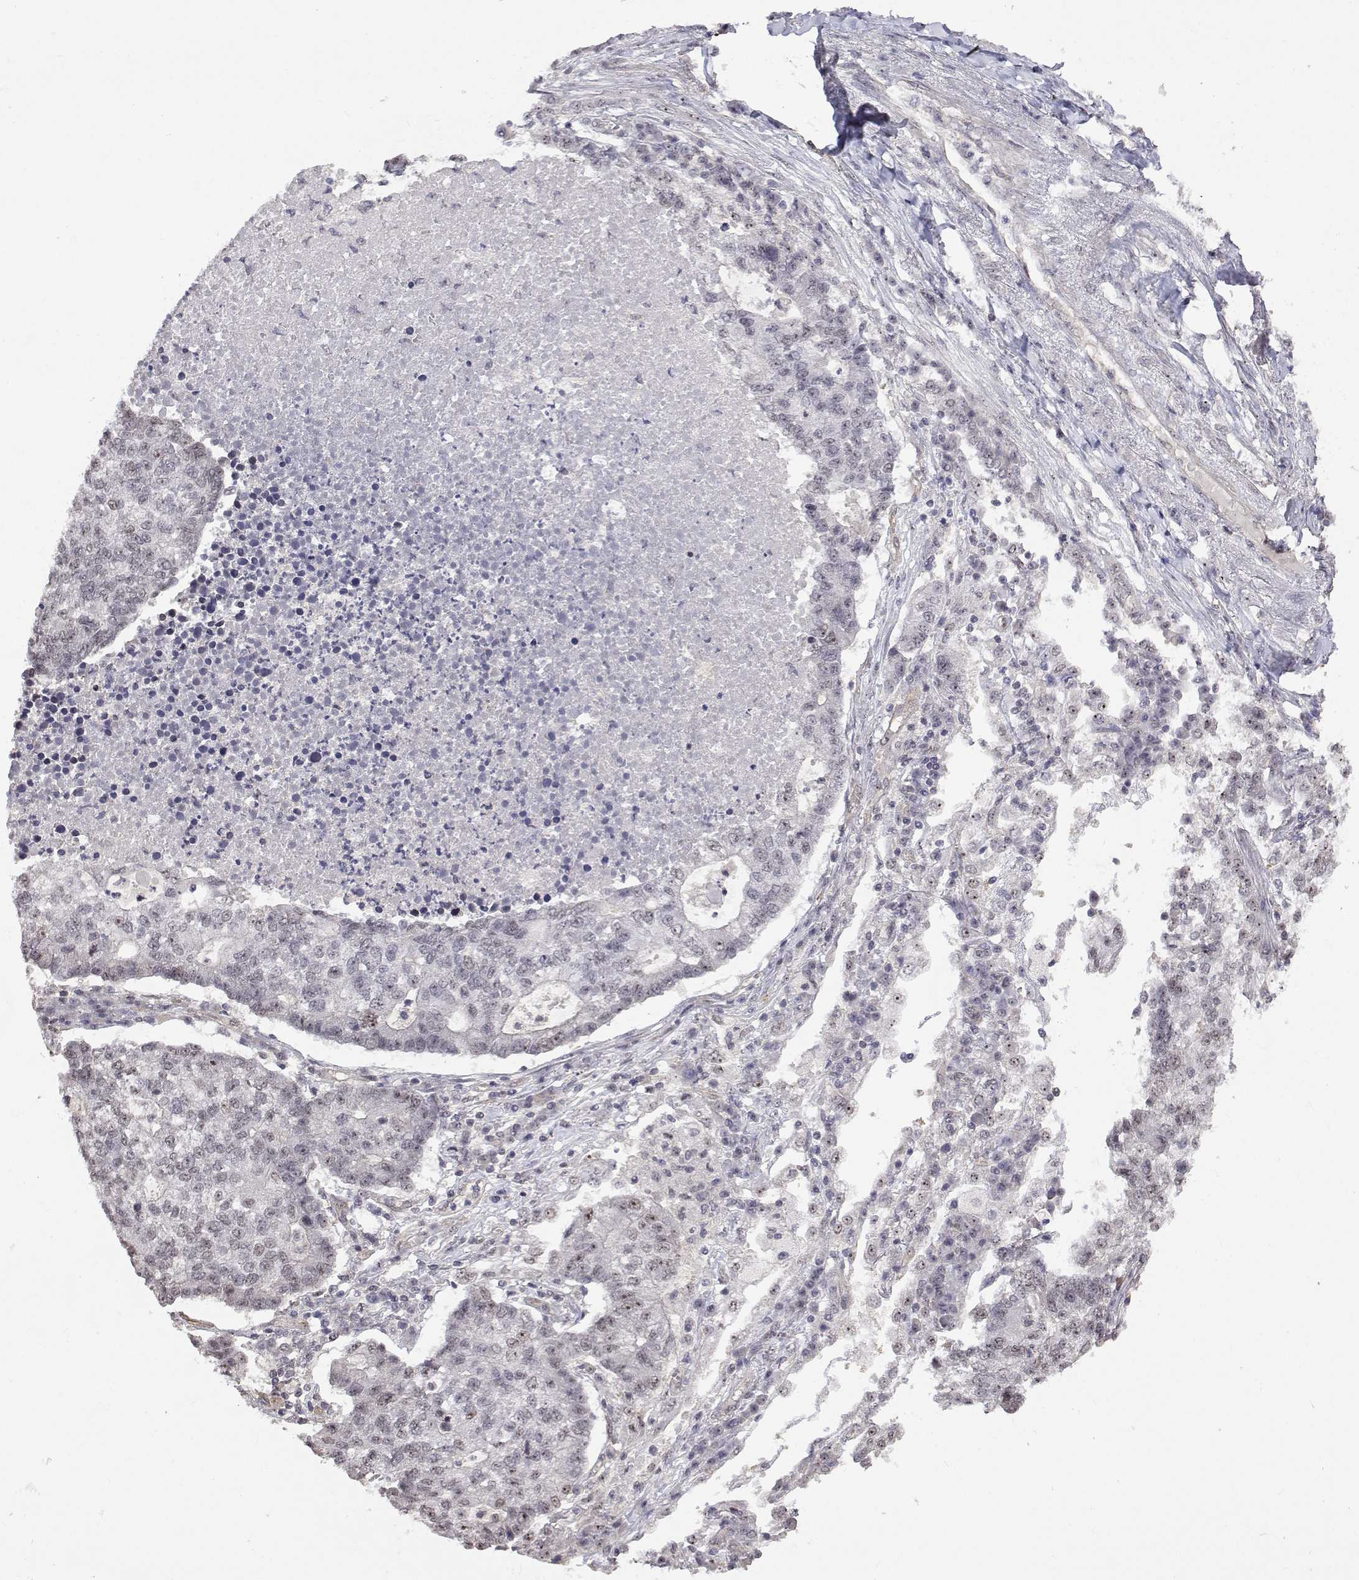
{"staining": {"intensity": "negative", "quantity": "none", "location": "none"}, "tissue": "lung cancer", "cell_type": "Tumor cells", "image_type": "cancer", "snomed": [{"axis": "morphology", "description": "Adenocarcinoma, NOS"}, {"axis": "topography", "description": "Lung"}], "caption": "Tumor cells show no significant protein expression in lung adenocarcinoma. (Brightfield microscopy of DAB (3,3'-diaminobenzidine) IHC at high magnification).", "gene": "NHP2", "patient": {"sex": "male", "age": 57}}